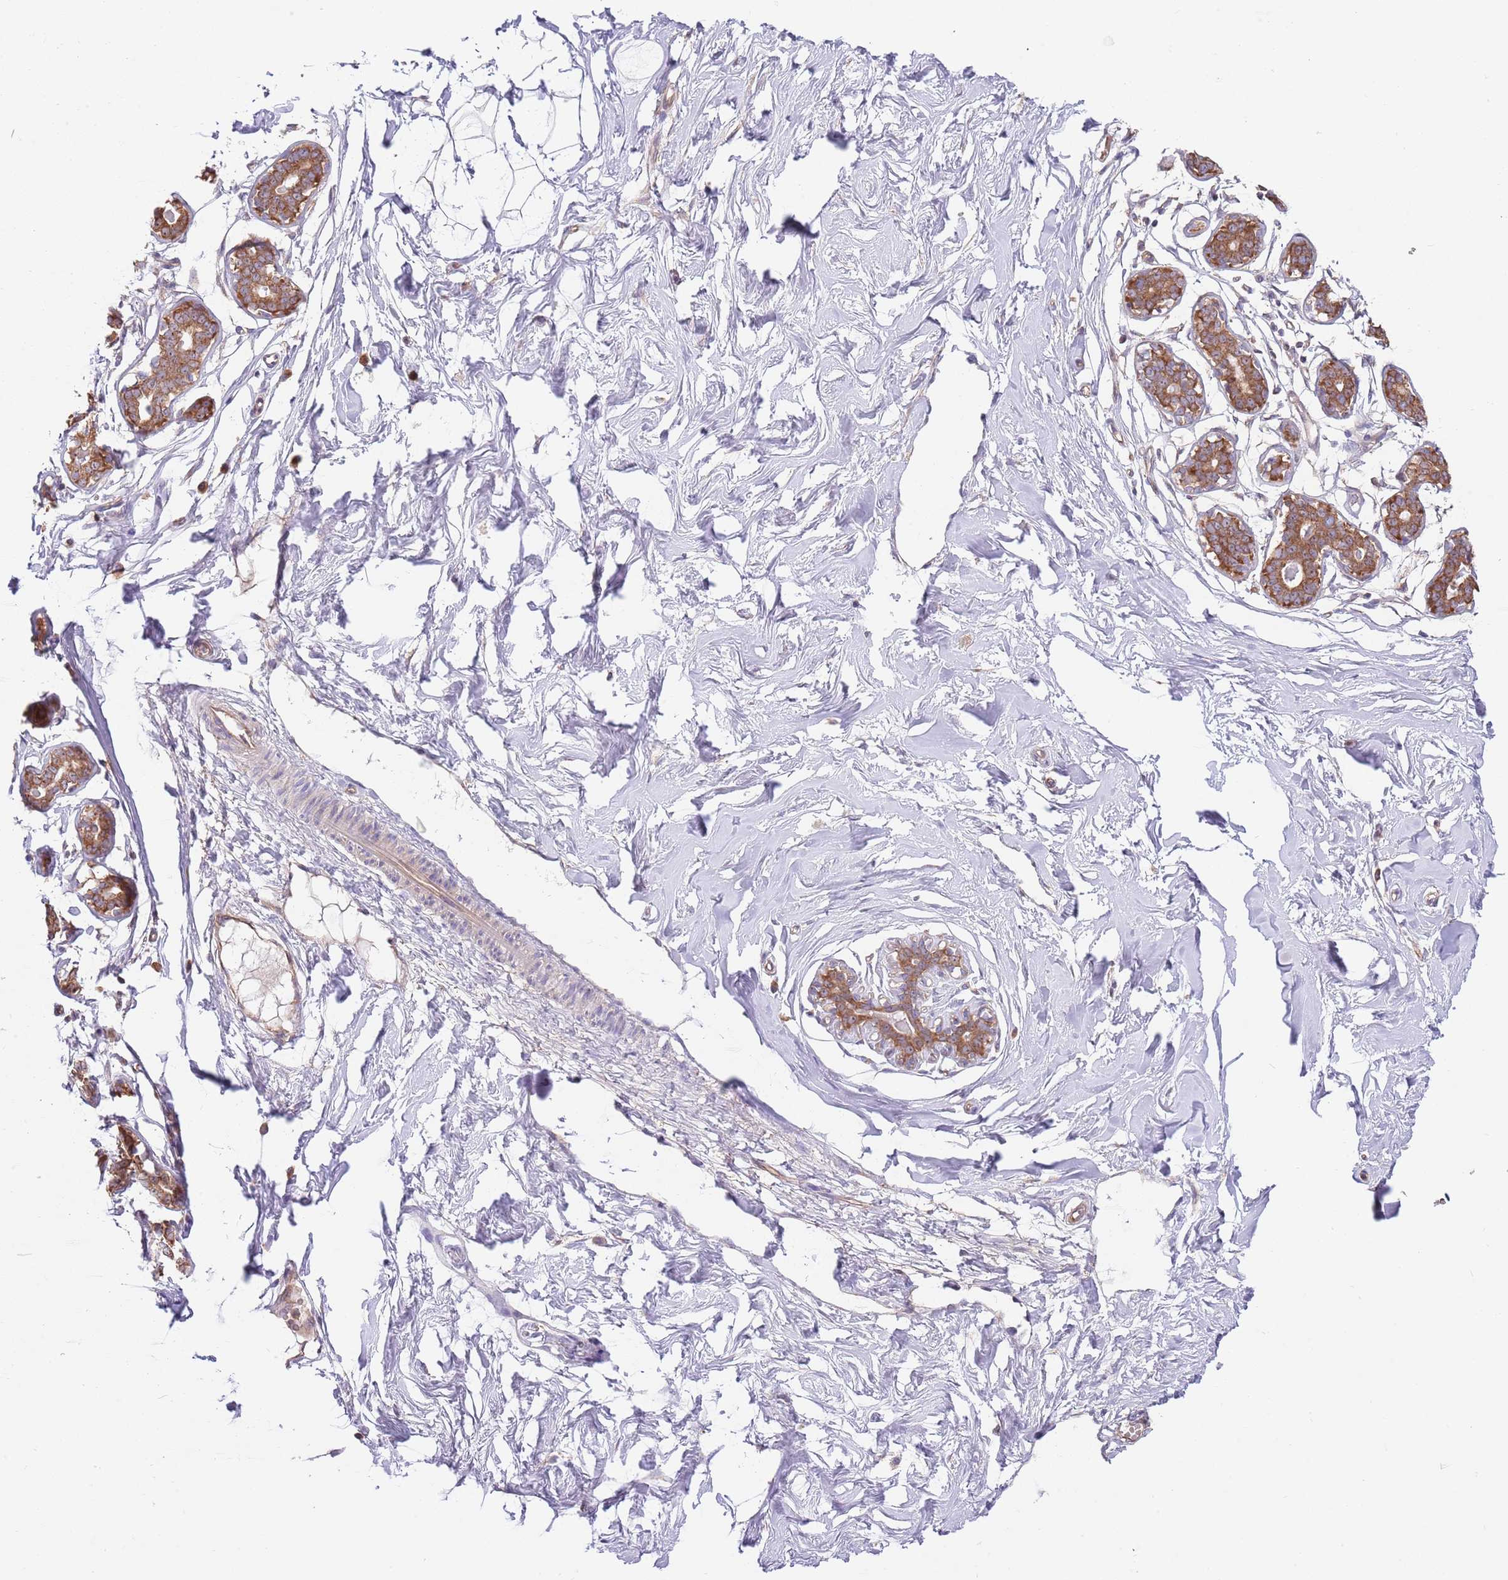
{"staining": {"intensity": "negative", "quantity": "none", "location": "none"}, "tissue": "breast", "cell_type": "Adipocytes", "image_type": "normal", "snomed": [{"axis": "morphology", "description": "Normal tissue, NOS"}, {"axis": "morphology", "description": "Adenoma, NOS"}, {"axis": "topography", "description": "Breast"}], "caption": "IHC image of unremarkable breast: breast stained with DAB (3,3'-diaminobenzidine) demonstrates no significant protein positivity in adipocytes. (Immunohistochemistry (ihc), brightfield microscopy, high magnification).", "gene": "EIF3F", "patient": {"sex": "female", "age": 23}}